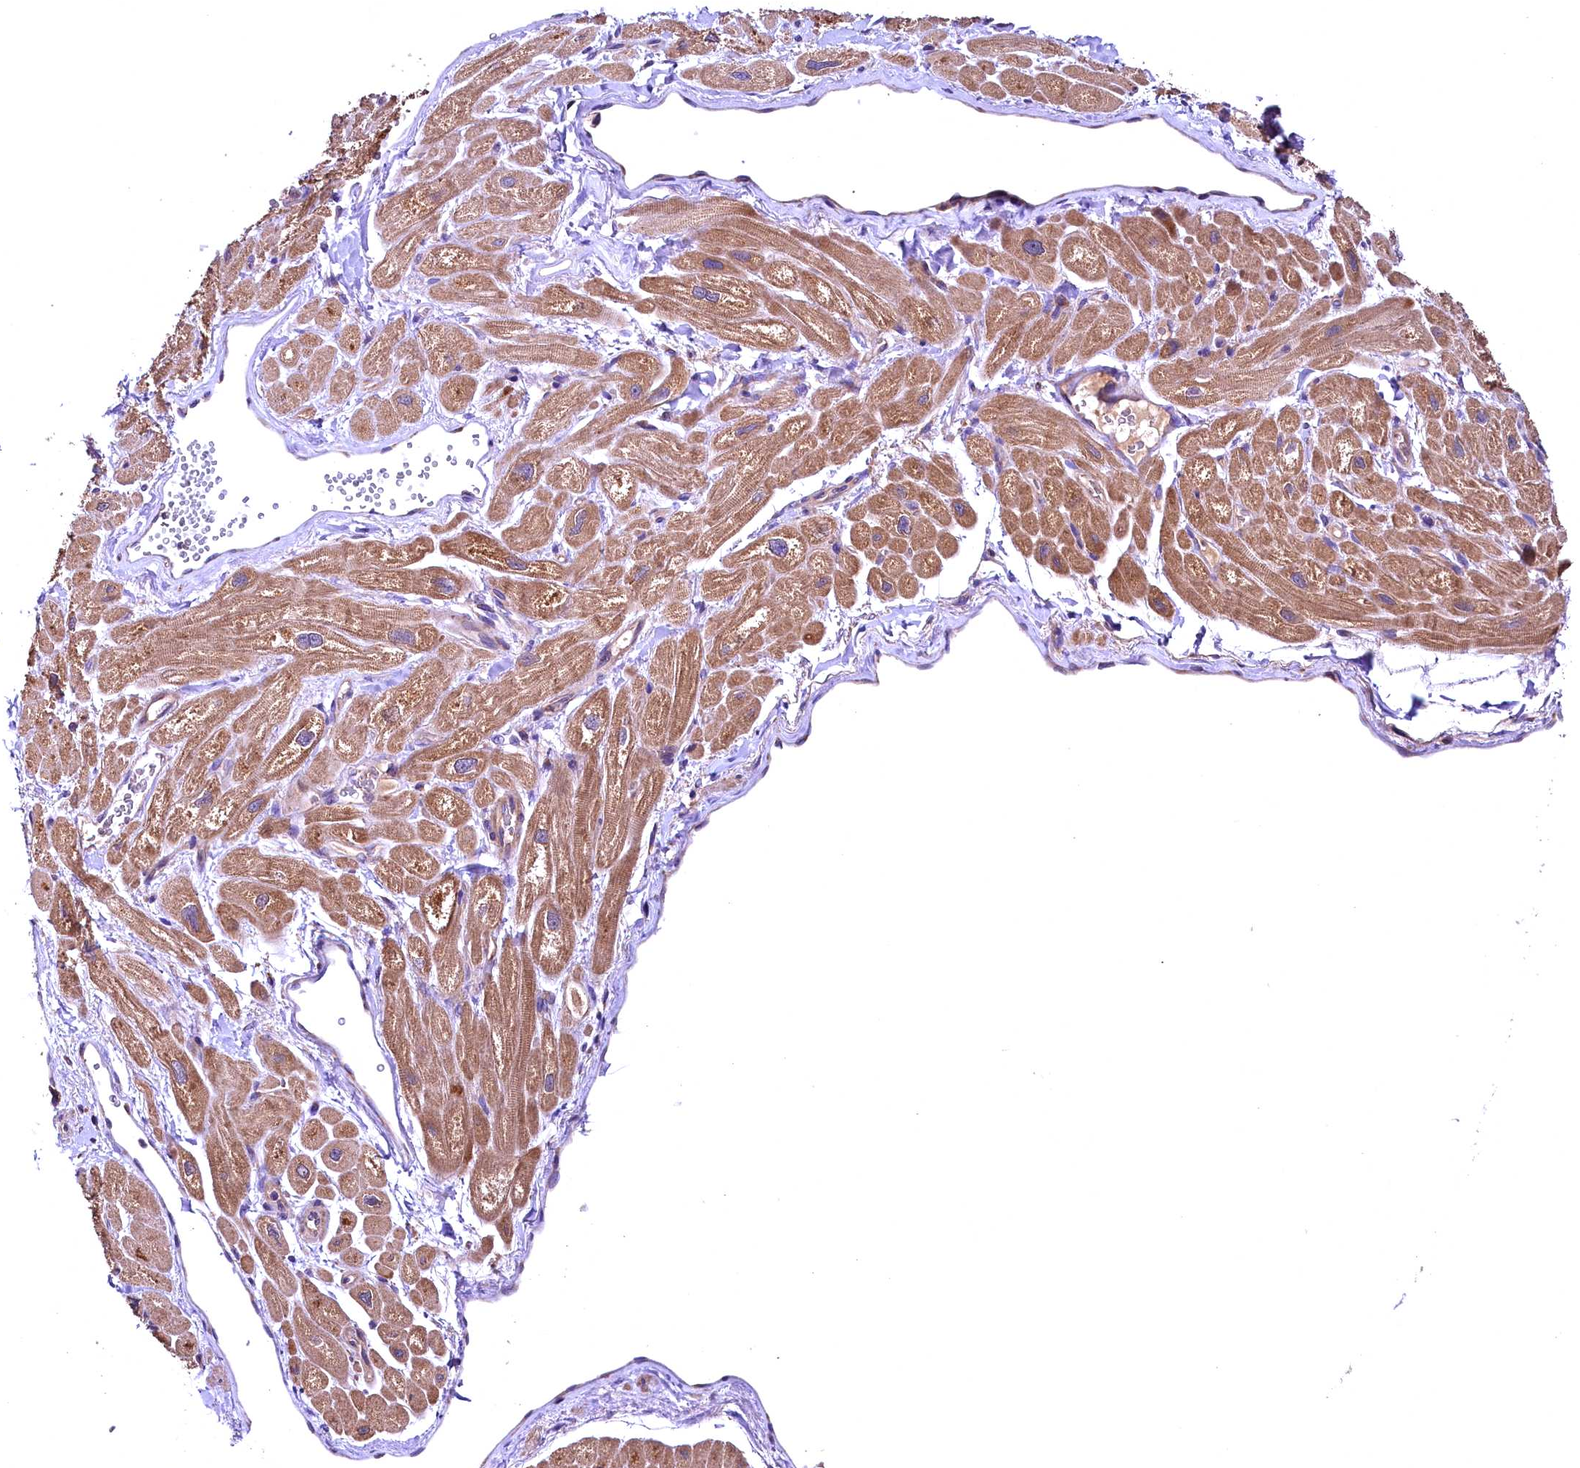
{"staining": {"intensity": "moderate", "quantity": "25%-75%", "location": "cytoplasmic/membranous"}, "tissue": "heart muscle", "cell_type": "Cardiomyocytes", "image_type": "normal", "snomed": [{"axis": "morphology", "description": "Normal tissue, NOS"}, {"axis": "topography", "description": "Heart"}], "caption": "A brown stain highlights moderate cytoplasmic/membranous positivity of a protein in cardiomyocytes of benign heart muscle.", "gene": "ENKD1", "patient": {"sex": "male", "age": 65}}